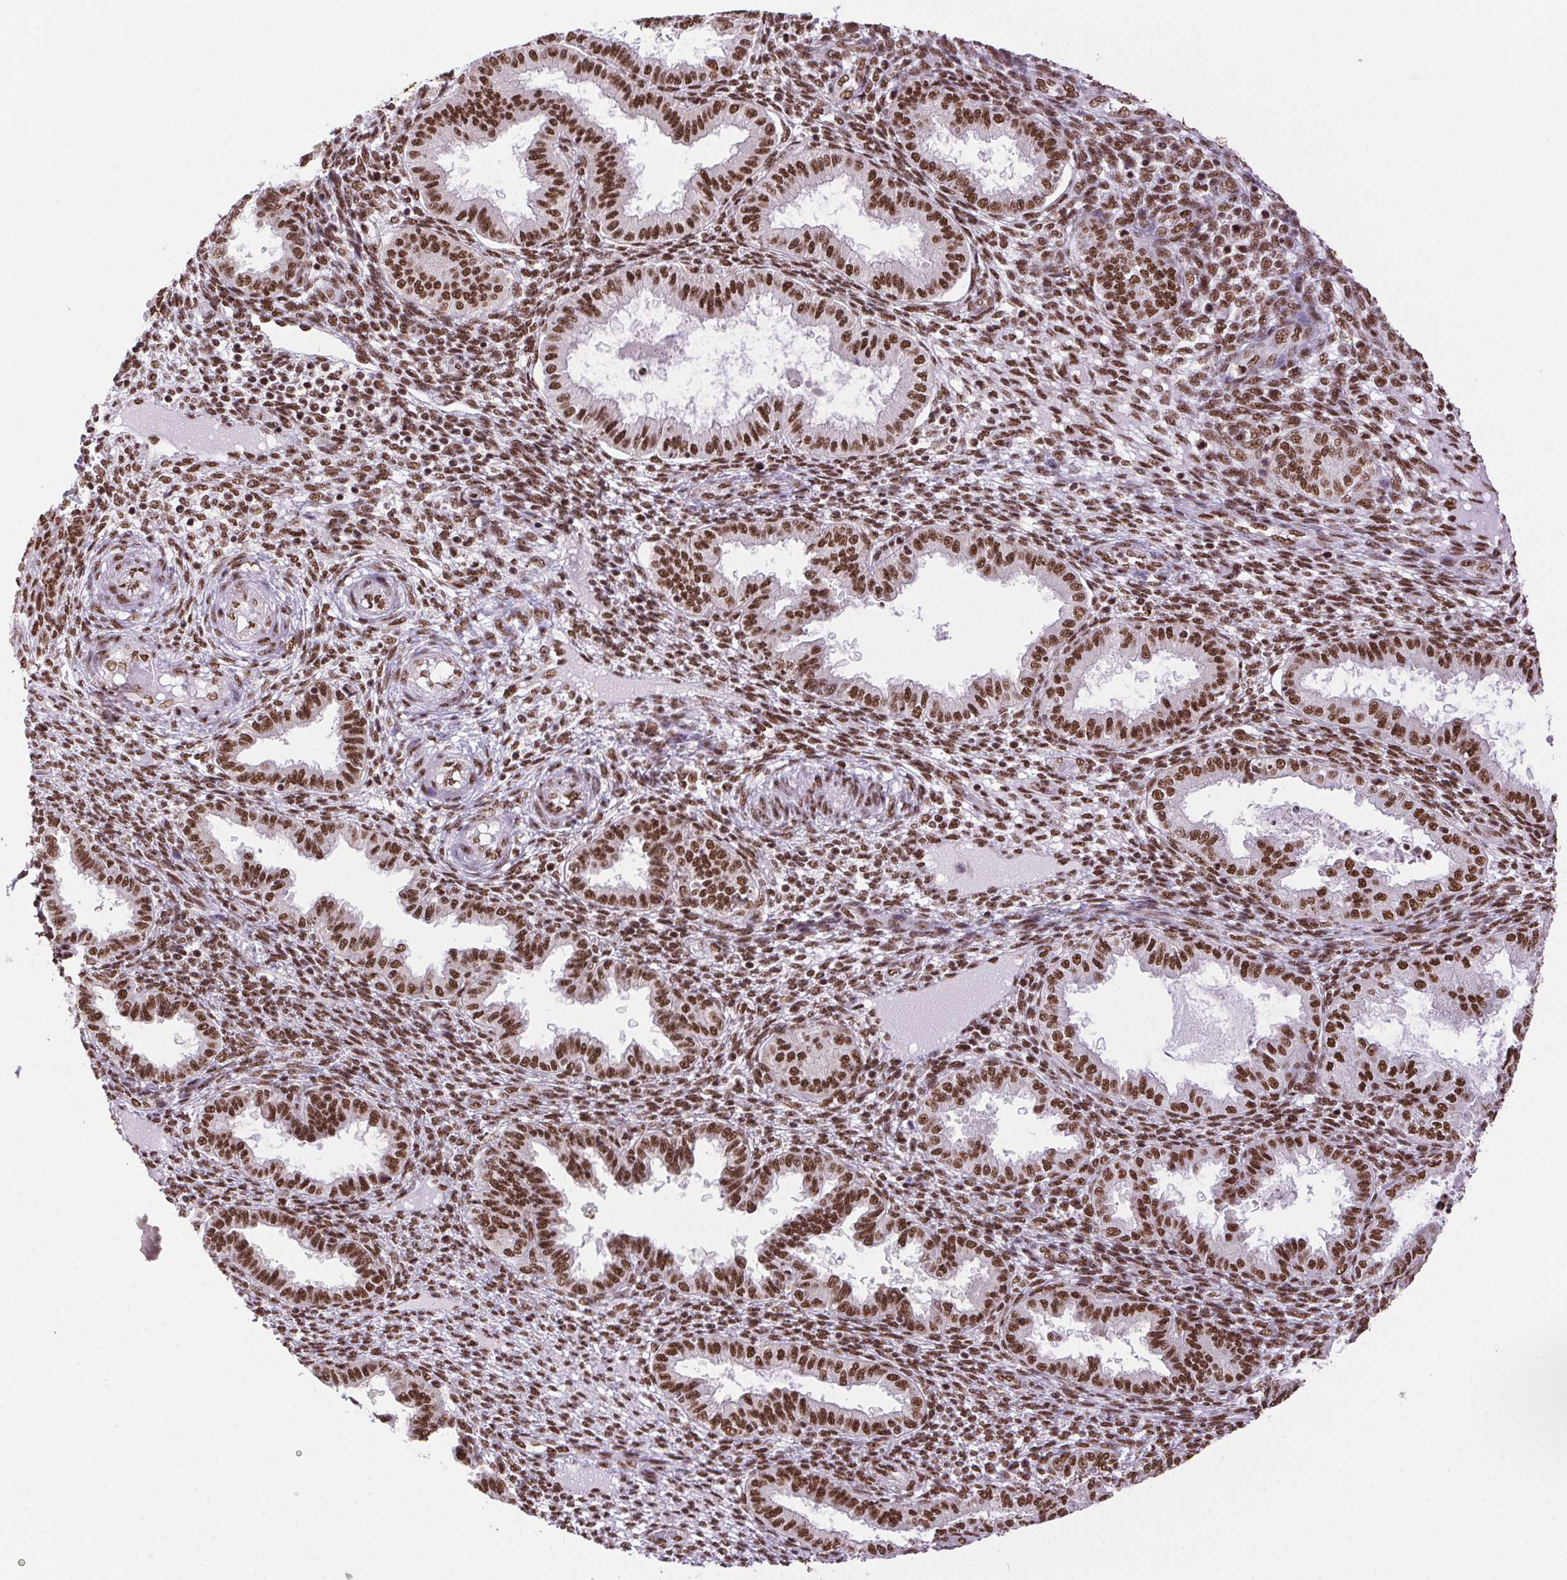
{"staining": {"intensity": "strong", "quantity": "25%-75%", "location": "nuclear"}, "tissue": "endometrium", "cell_type": "Cells in endometrial stroma", "image_type": "normal", "snomed": [{"axis": "morphology", "description": "Normal tissue, NOS"}, {"axis": "topography", "description": "Endometrium"}], "caption": "A brown stain labels strong nuclear expression of a protein in cells in endometrial stroma of unremarkable human endometrium. (DAB IHC with brightfield microscopy, high magnification).", "gene": "ZNF207", "patient": {"sex": "female", "age": 33}}